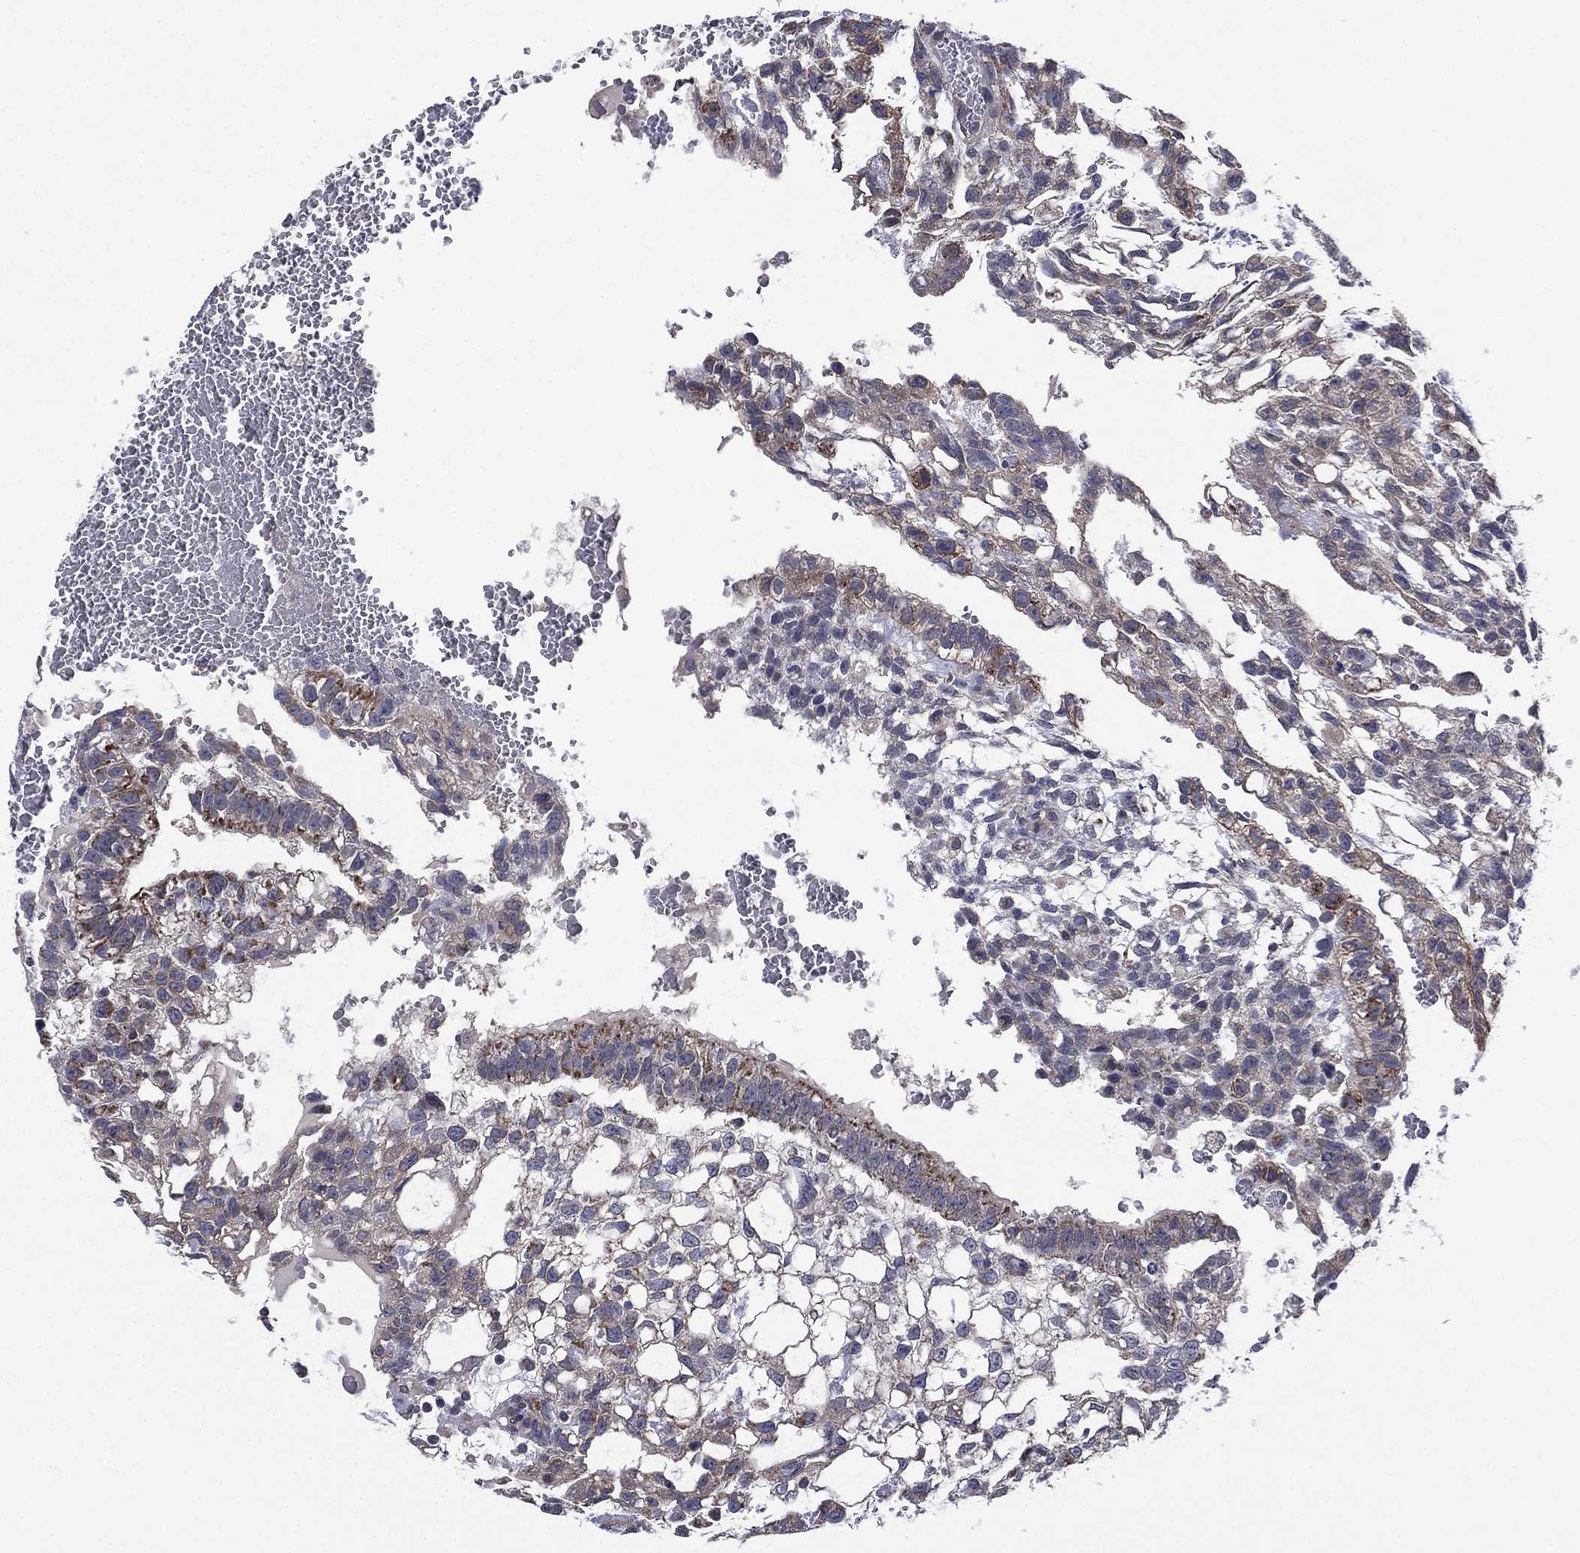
{"staining": {"intensity": "moderate", "quantity": "<25%", "location": "cytoplasmic/membranous"}, "tissue": "testis cancer", "cell_type": "Tumor cells", "image_type": "cancer", "snomed": [{"axis": "morphology", "description": "Carcinoma, Embryonal, NOS"}, {"axis": "topography", "description": "Testis"}], "caption": "DAB immunohistochemical staining of human testis cancer (embryonal carcinoma) demonstrates moderate cytoplasmic/membranous protein expression in approximately <25% of tumor cells.", "gene": "MPP7", "patient": {"sex": "male", "age": 32}}